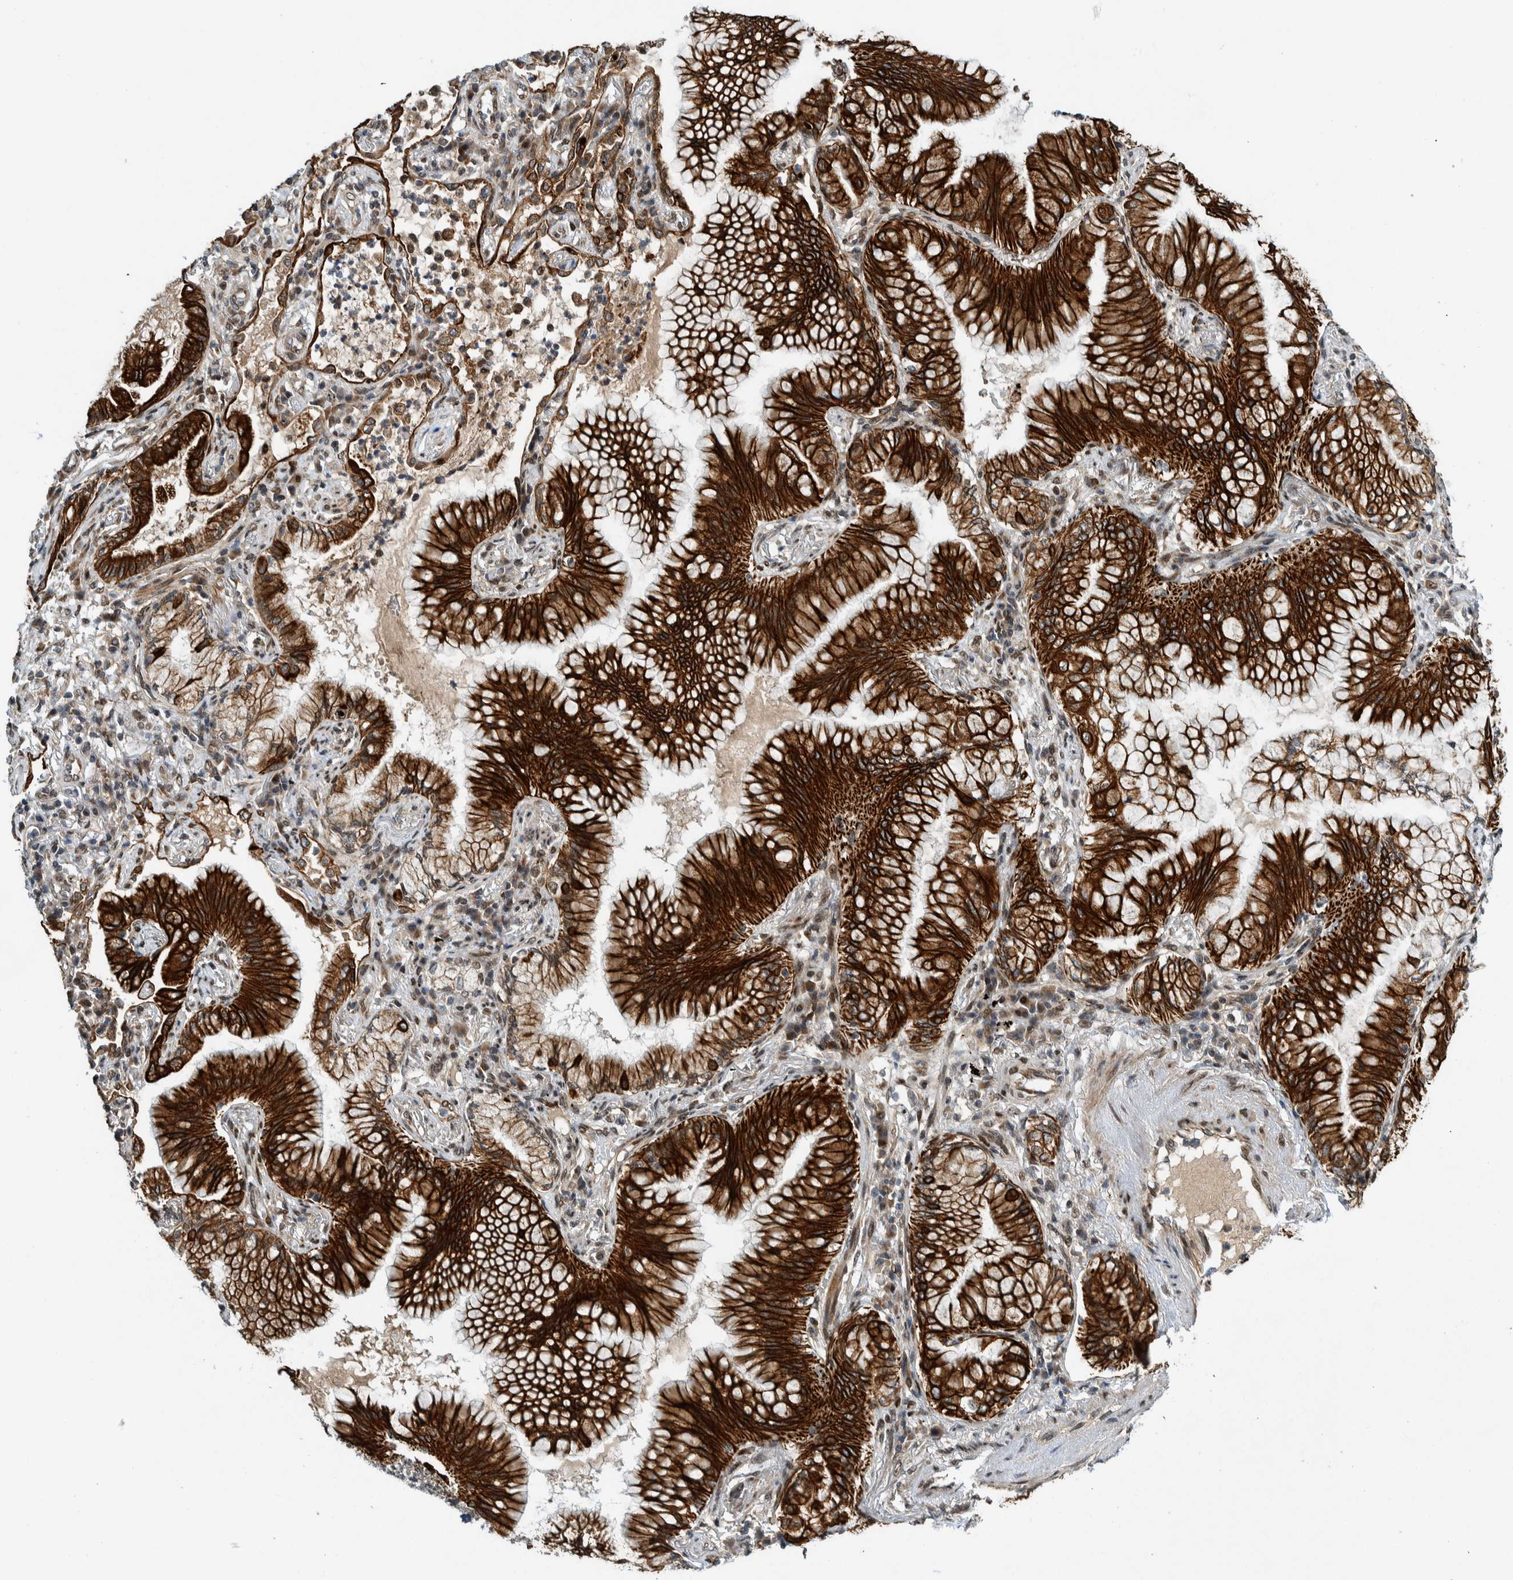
{"staining": {"intensity": "strong", "quantity": ">75%", "location": "cytoplasmic/membranous"}, "tissue": "lung cancer", "cell_type": "Tumor cells", "image_type": "cancer", "snomed": [{"axis": "morphology", "description": "Adenocarcinoma, NOS"}, {"axis": "topography", "description": "Lung"}], "caption": "Tumor cells display high levels of strong cytoplasmic/membranous positivity in about >75% of cells in adenocarcinoma (lung). Nuclei are stained in blue.", "gene": "CCDC57", "patient": {"sex": "female", "age": 70}}